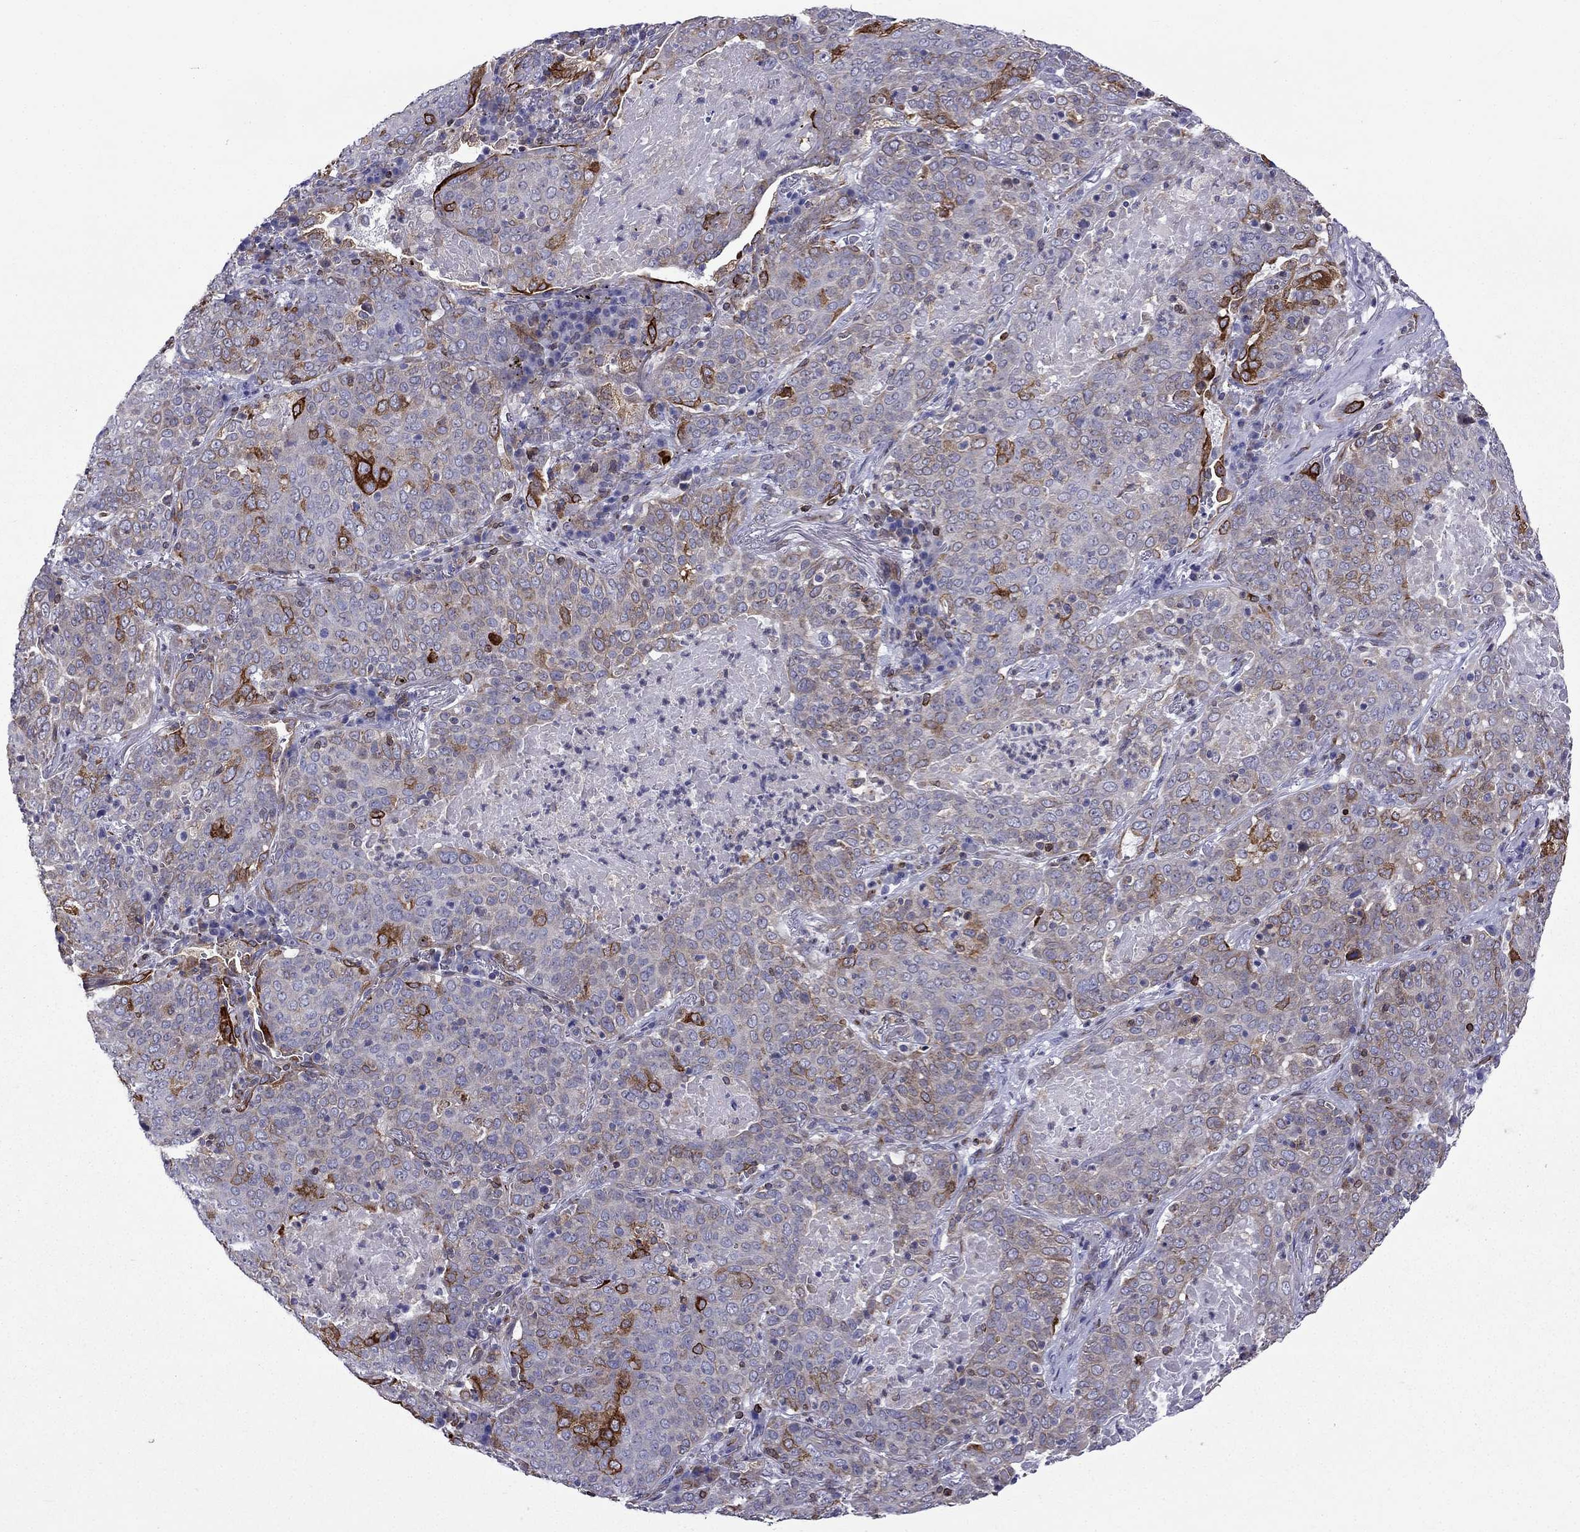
{"staining": {"intensity": "strong", "quantity": "<25%", "location": "cytoplasmic/membranous"}, "tissue": "lung cancer", "cell_type": "Tumor cells", "image_type": "cancer", "snomed": [{"axis": "morphology", "description": "Squamous cell carcinoma, NOS"}, {"axis": "topography", "description": "Lung"}], "caption": "Protein analysis of squamous cell carcinoma (lung) tissue shows strong cytoplasmic/membranous positivity in approximately <25% of tumor cells. Using DAB (3,3'-diaminobenzidine) (brown) and hematoxylin (blue) stains, captured at high magnification using brightfield microscopy.", "gene": "GNAL", "patient": {"sex": "male", "age": 82}}